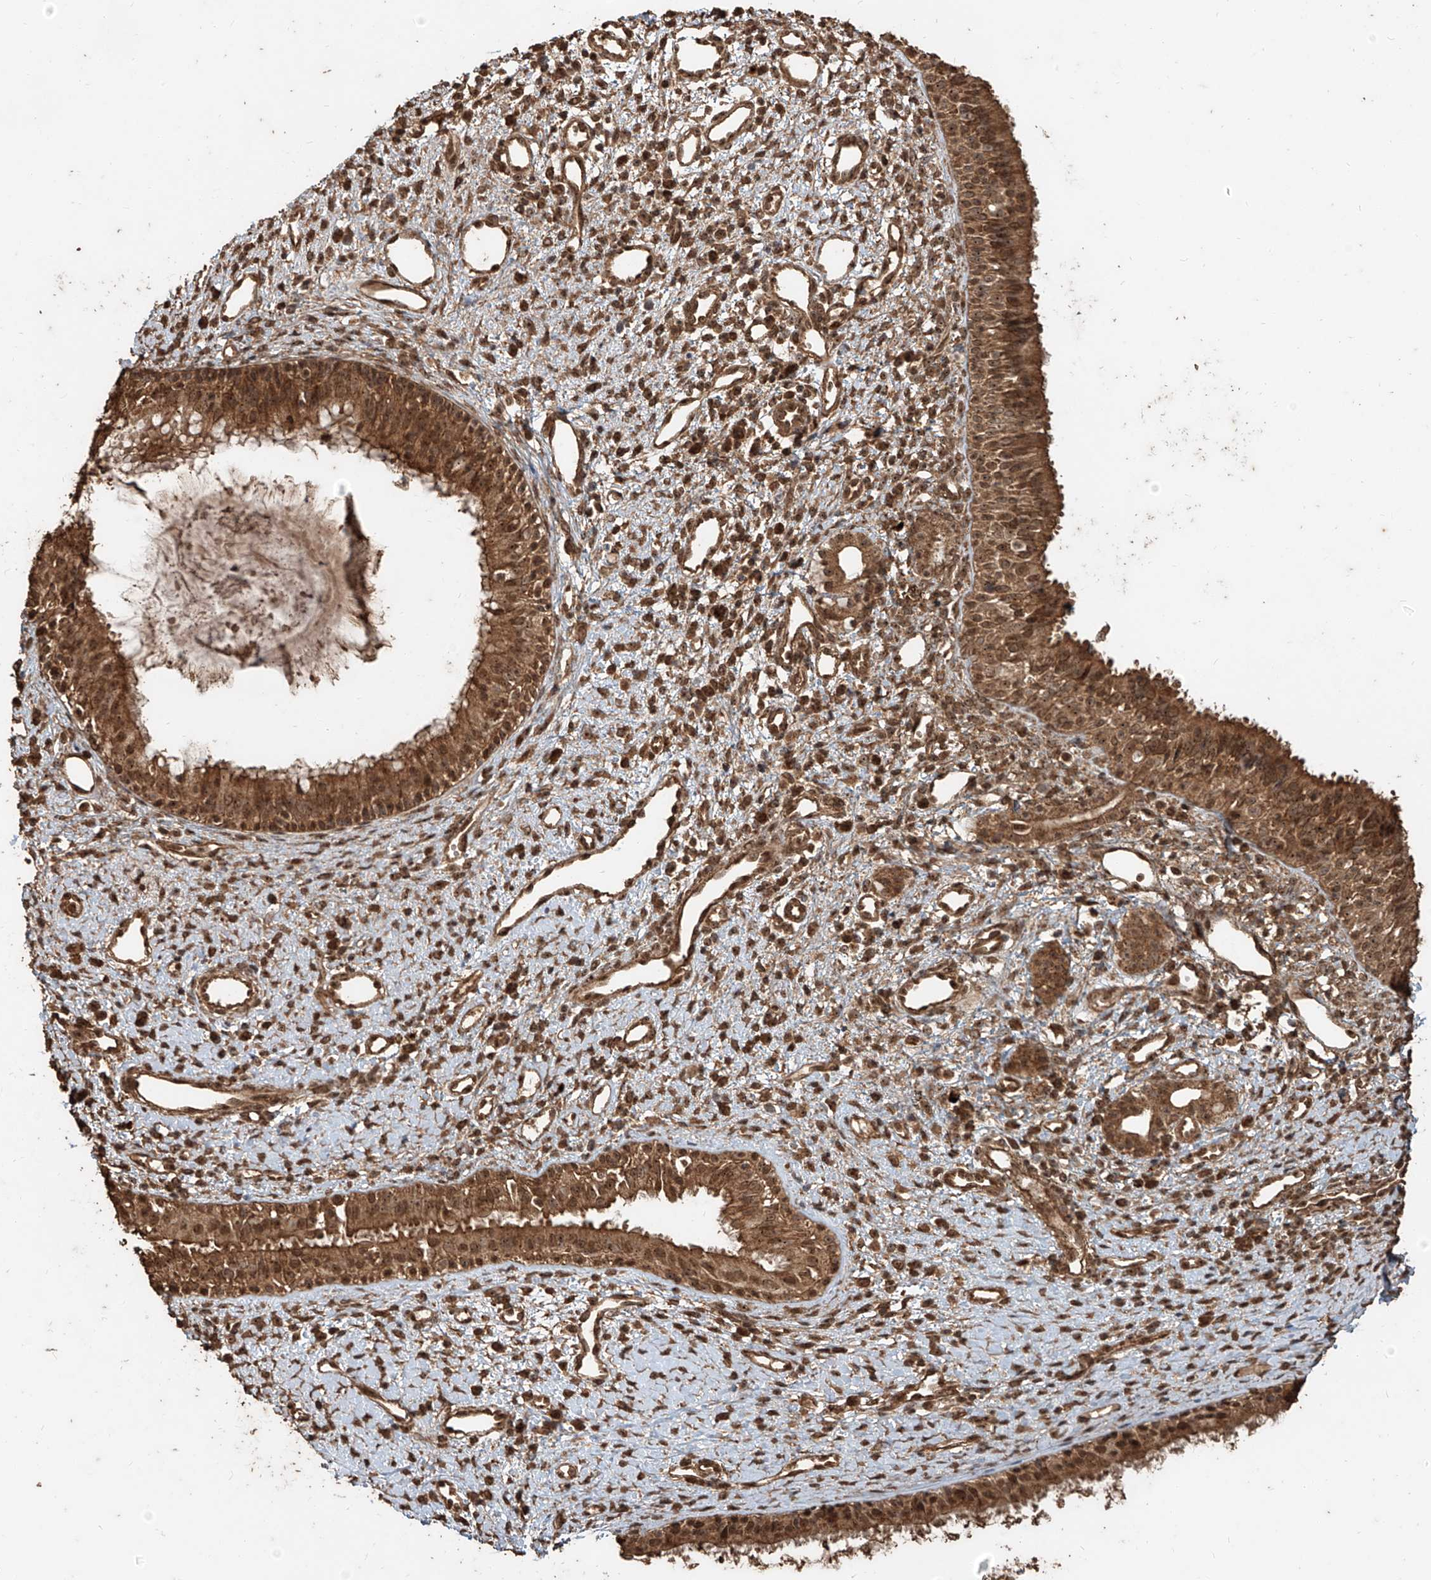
{"staining": {"intensity": "strong", "quantity": ">75%", "location": "cytoplasmic/membranous,nuclear"}, "tissue": "nasopharynx", "cell_type": "Respiratory epithelial cells", "image_type": "normal", "snomed": [{"axis": "morphology", "description": "Normal tissue, NOS"}, {"axis": "topography", "description": "Nasopharynx"}], "caption": "Protein expression analysis of normal nasopharynx reveals strong cytoplasmic/membranous,nuclear expression in approximately >75% of respiratory epithelial cells.", "gene": "ZNF660", "patient": {"sex": "male", "age": 22}}